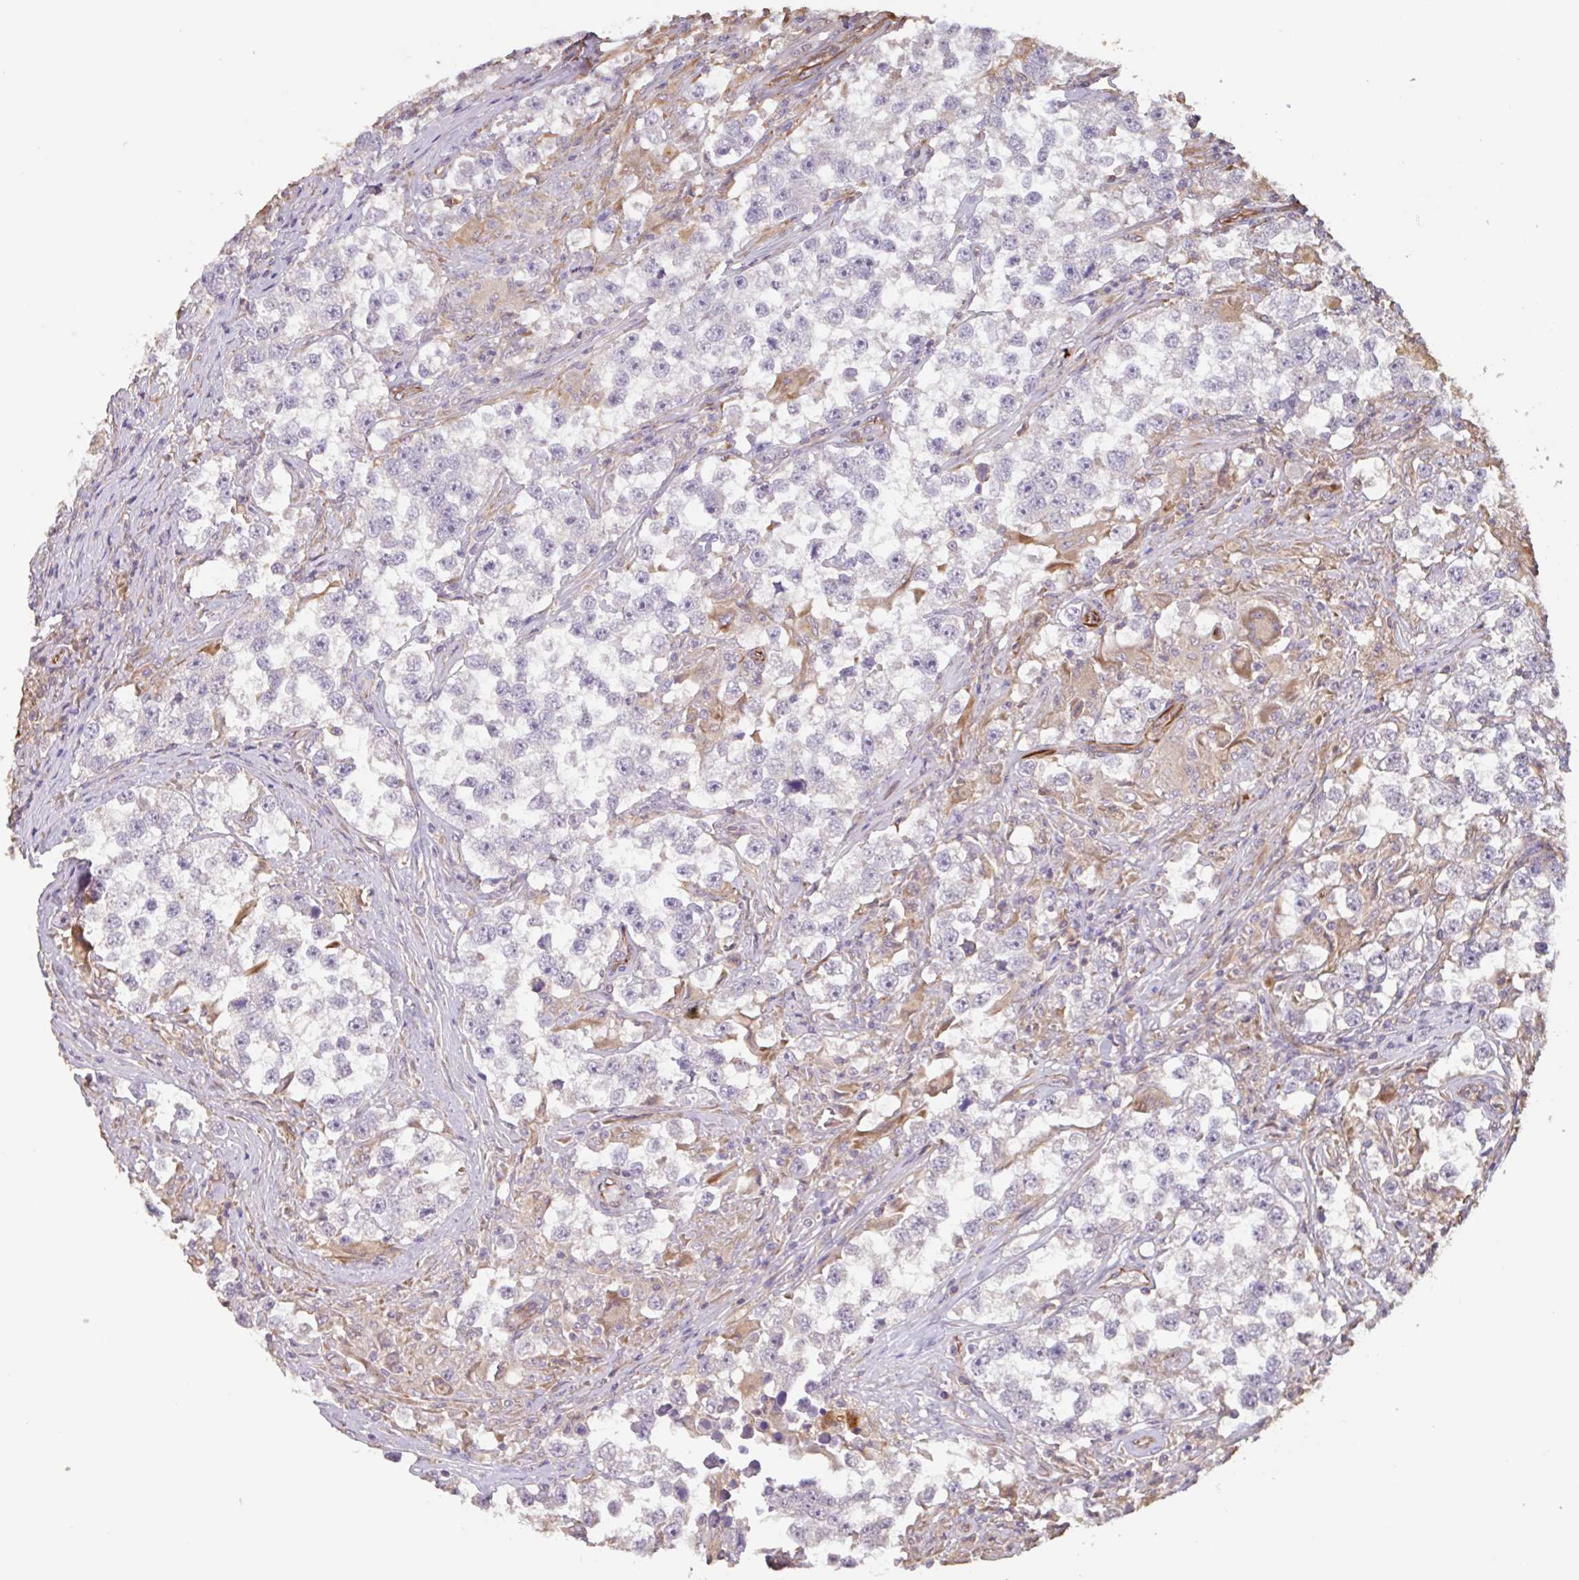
{"staining": {"intensity": "negative", "quantity": "none", "location": "none"}, "tissue": "testis cancer", "cell_type": "Tumor cells", "image_type": "cancer", "snomed": [{"axis": "morphology", "description": "Seminoma, NOS"}, {"axis": "topography", "description": "Testis"}], "caption": "Seminoma (testis) was stained to show a protein in brown. There is no significant positivity in tumor cells. The staining was performed using DAB (3,3'-diaminobenzidine) to visualize the protein expression in brown, while the nuclei were stained in blue with hematoxylin (Magnification: 20x).", "gene": "ZNF790", "patient": {"sex": "male", "age": 46}}